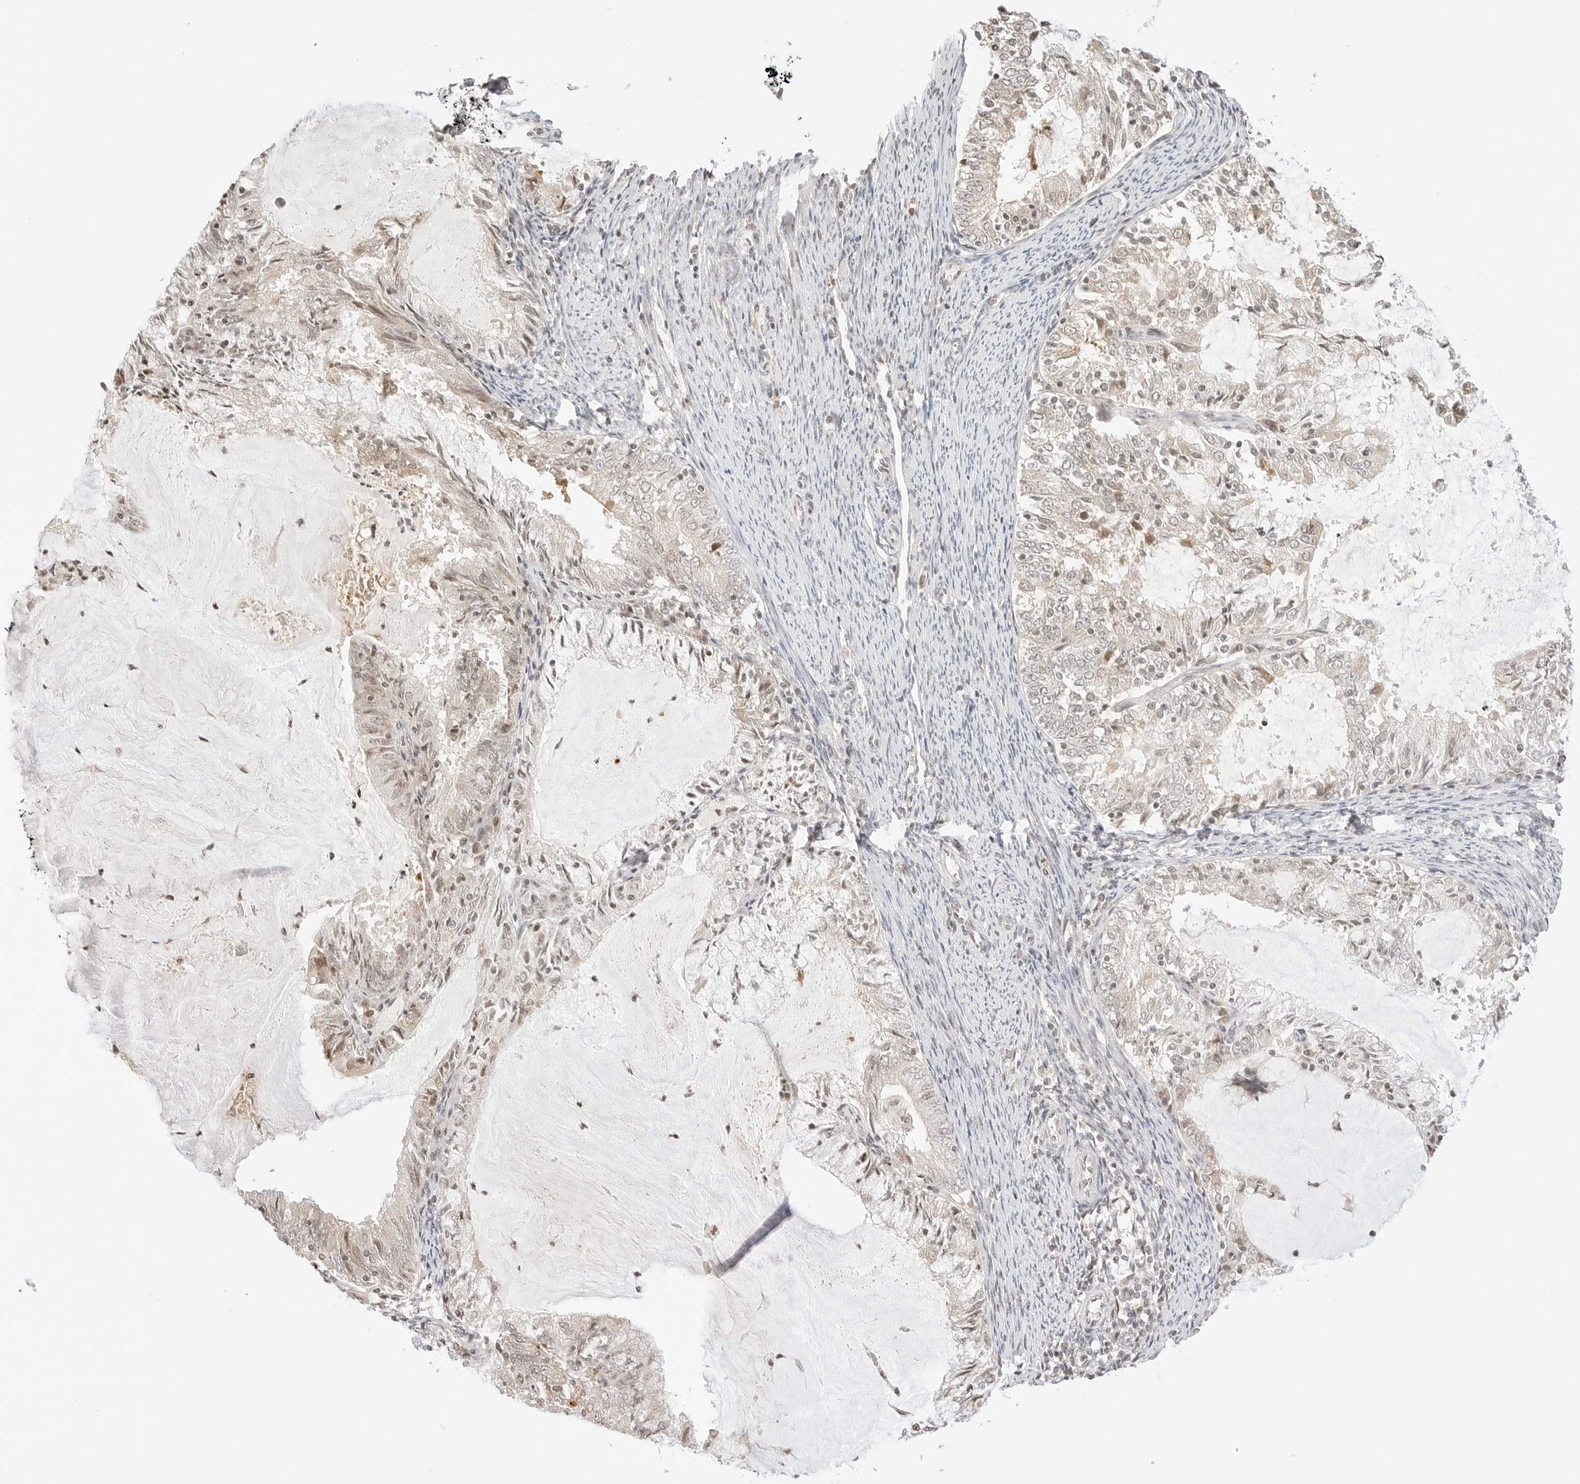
{"staining": {"intensity": "negative", "quantity": "none", "location": "none"}, "tissue": "endometrial cancer", "cell_type": "Tumor cells", "image_type": "cancer", "snomed": [{"axis": "morphology", "description": "Adenocarcinoma, NOS"}, {"axis": "topography", "description": "Endometrium"}], "caption": "A photomicrograph of endometrial adenocarcinoma stained for a protein displays no brown staining in tumor cells.", "gene": "RPS6KL1", "patient": {"sex": "female", "age": 57}}